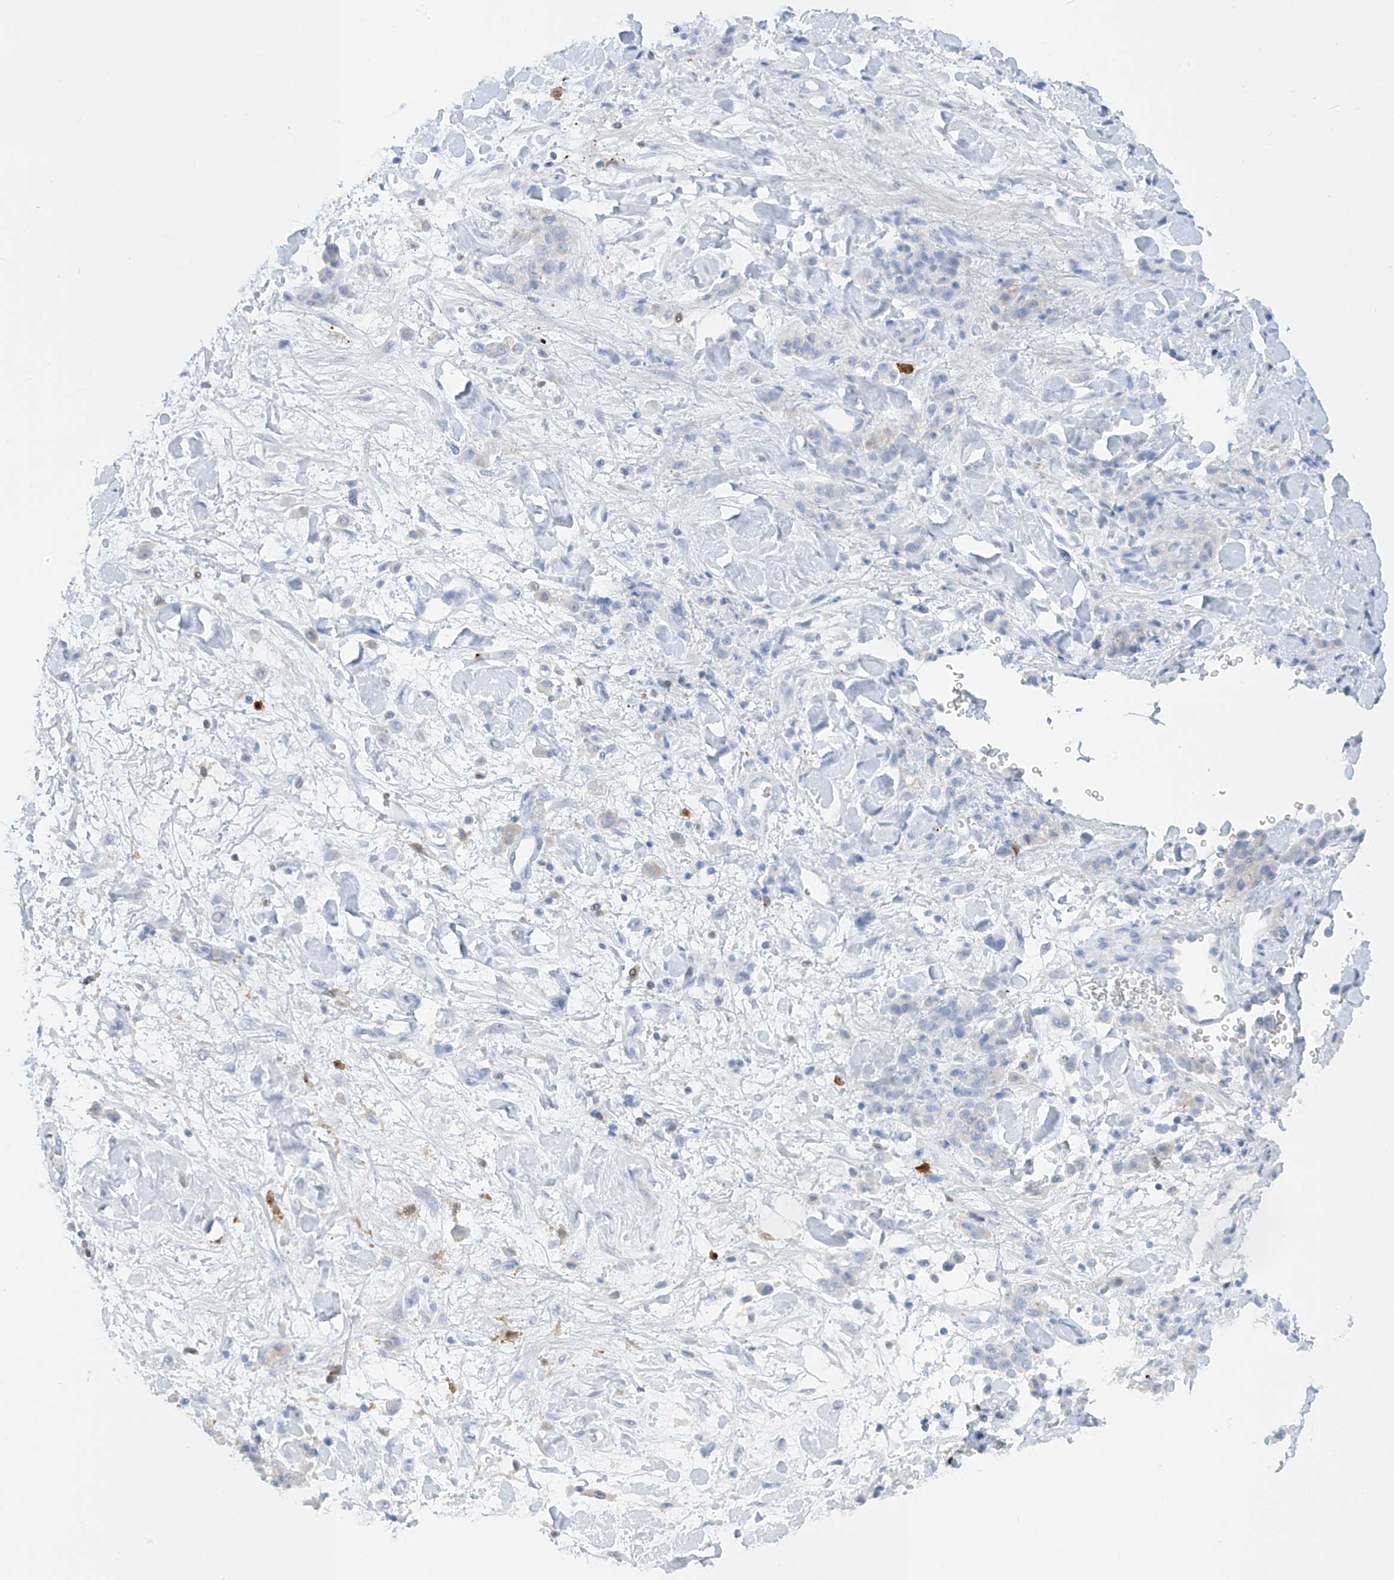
{"staining": {"intensity": "negative", "quantity": "none", "location": "none"}, "tissue": "stomach cancer", "cell_type": "Tumor cells", "image_type": "cancer", "snomed": [{"axis": "morphology", "description": "Normal tissue, NOS"}, {"axis": "morphology", "description": "Adenocarcinoma, NOS"}, {"axis": "topography", "description": "Stomach"}], "caption": "Tumor cells show no significant positivity in stomach cancer (adenocarcinoma).", "gene": "TRMT2B", "patient": {"sex": "male", "age": 82}}